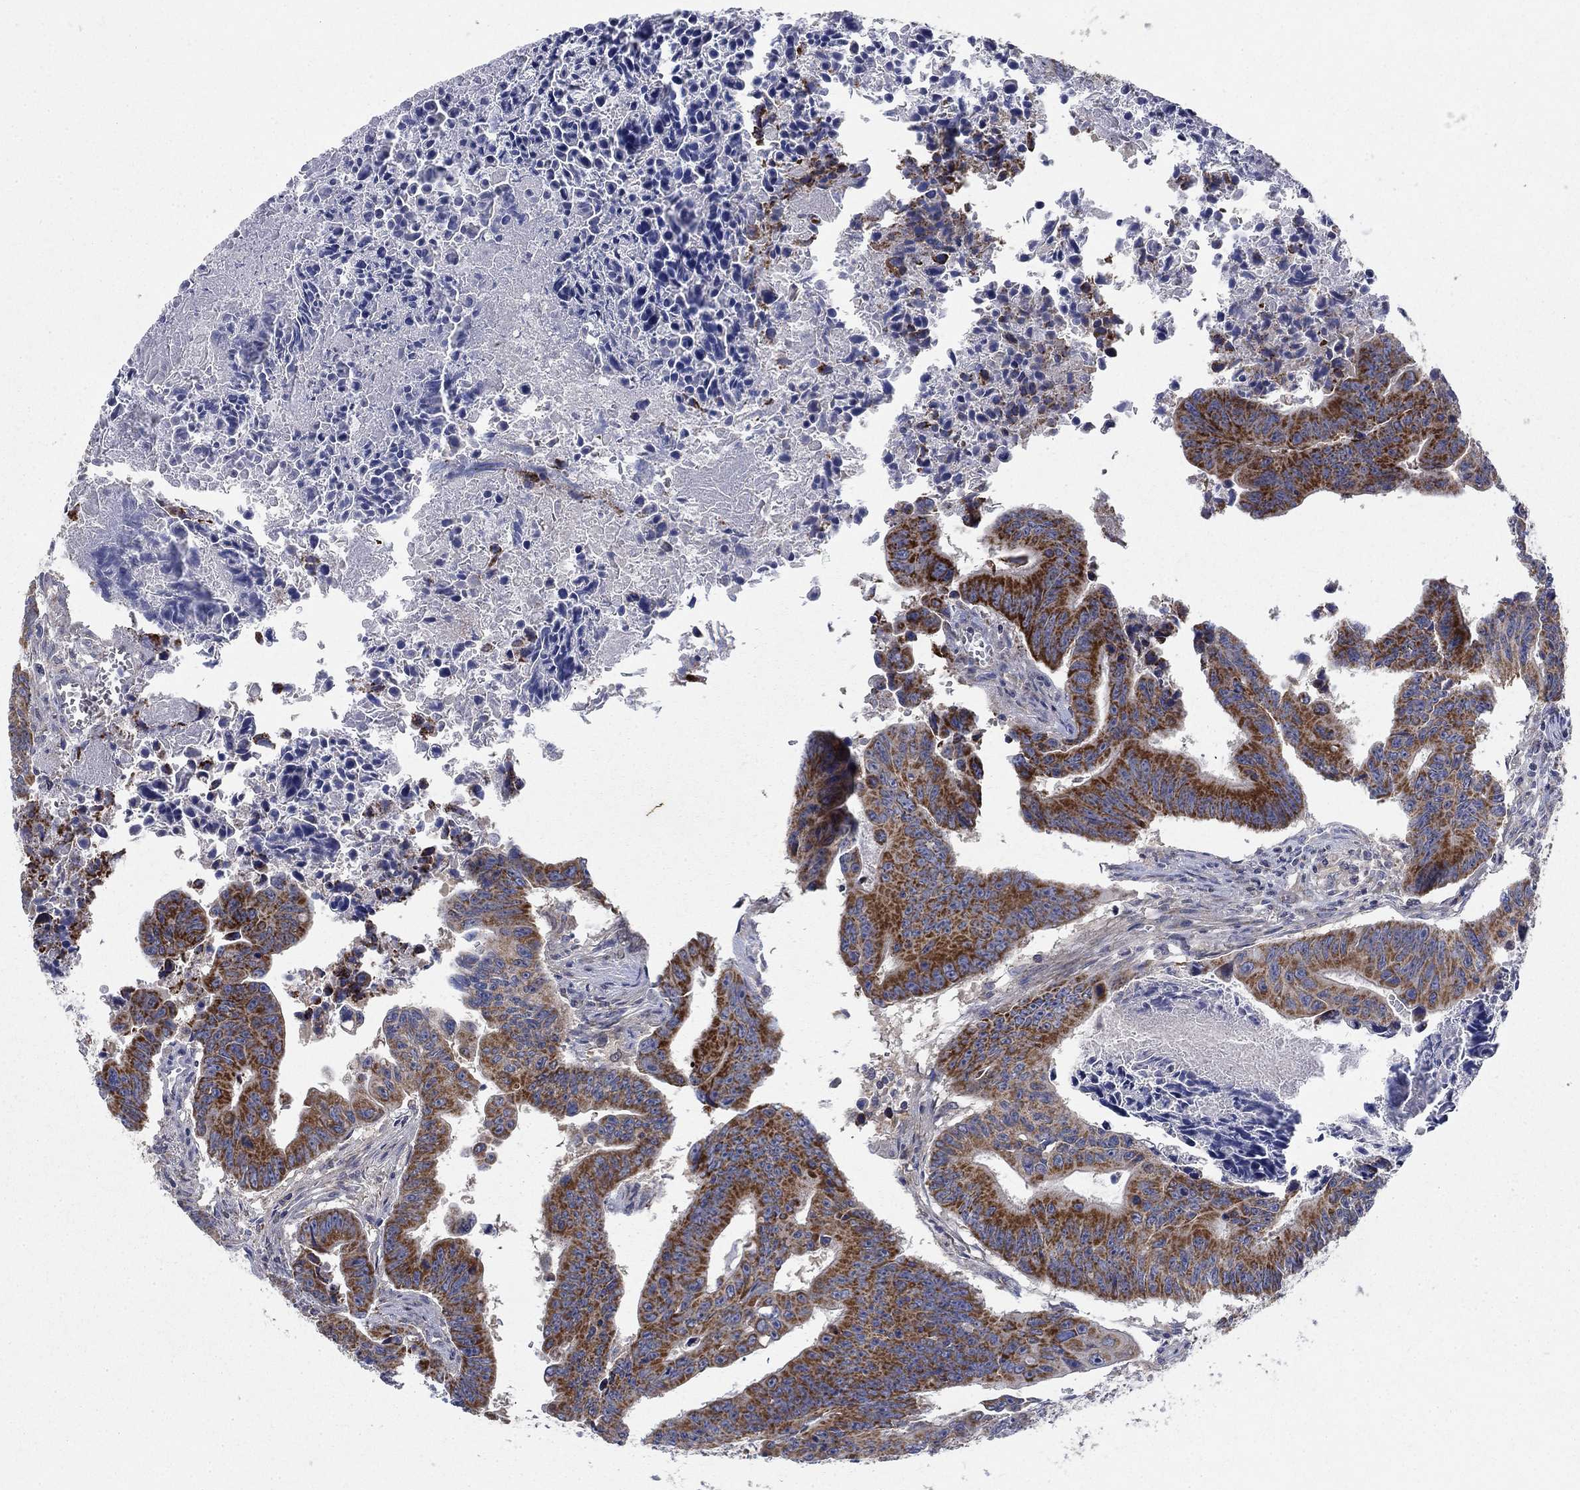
{"staining": {"intensity": "strong", "quantity": ">75%", "location": "cytoplasmic/membranous"}, "tissue": "colorectal cancer", "cell_type": "Tumor cells", "image_type": "cancer", "snomed": [{"axis": "morphology", "description": "Adenocarcinoma, NOS"}, {"axis": "topography", "description": "Colon"}], "caption": "Tumor cells show high levels of strong cytoplasmic/membranous staining in about >75% of cells in human adenocarcinoma (colorectal).", "gene": "NME7", "patient": {"sex": "female", "age": 87}}